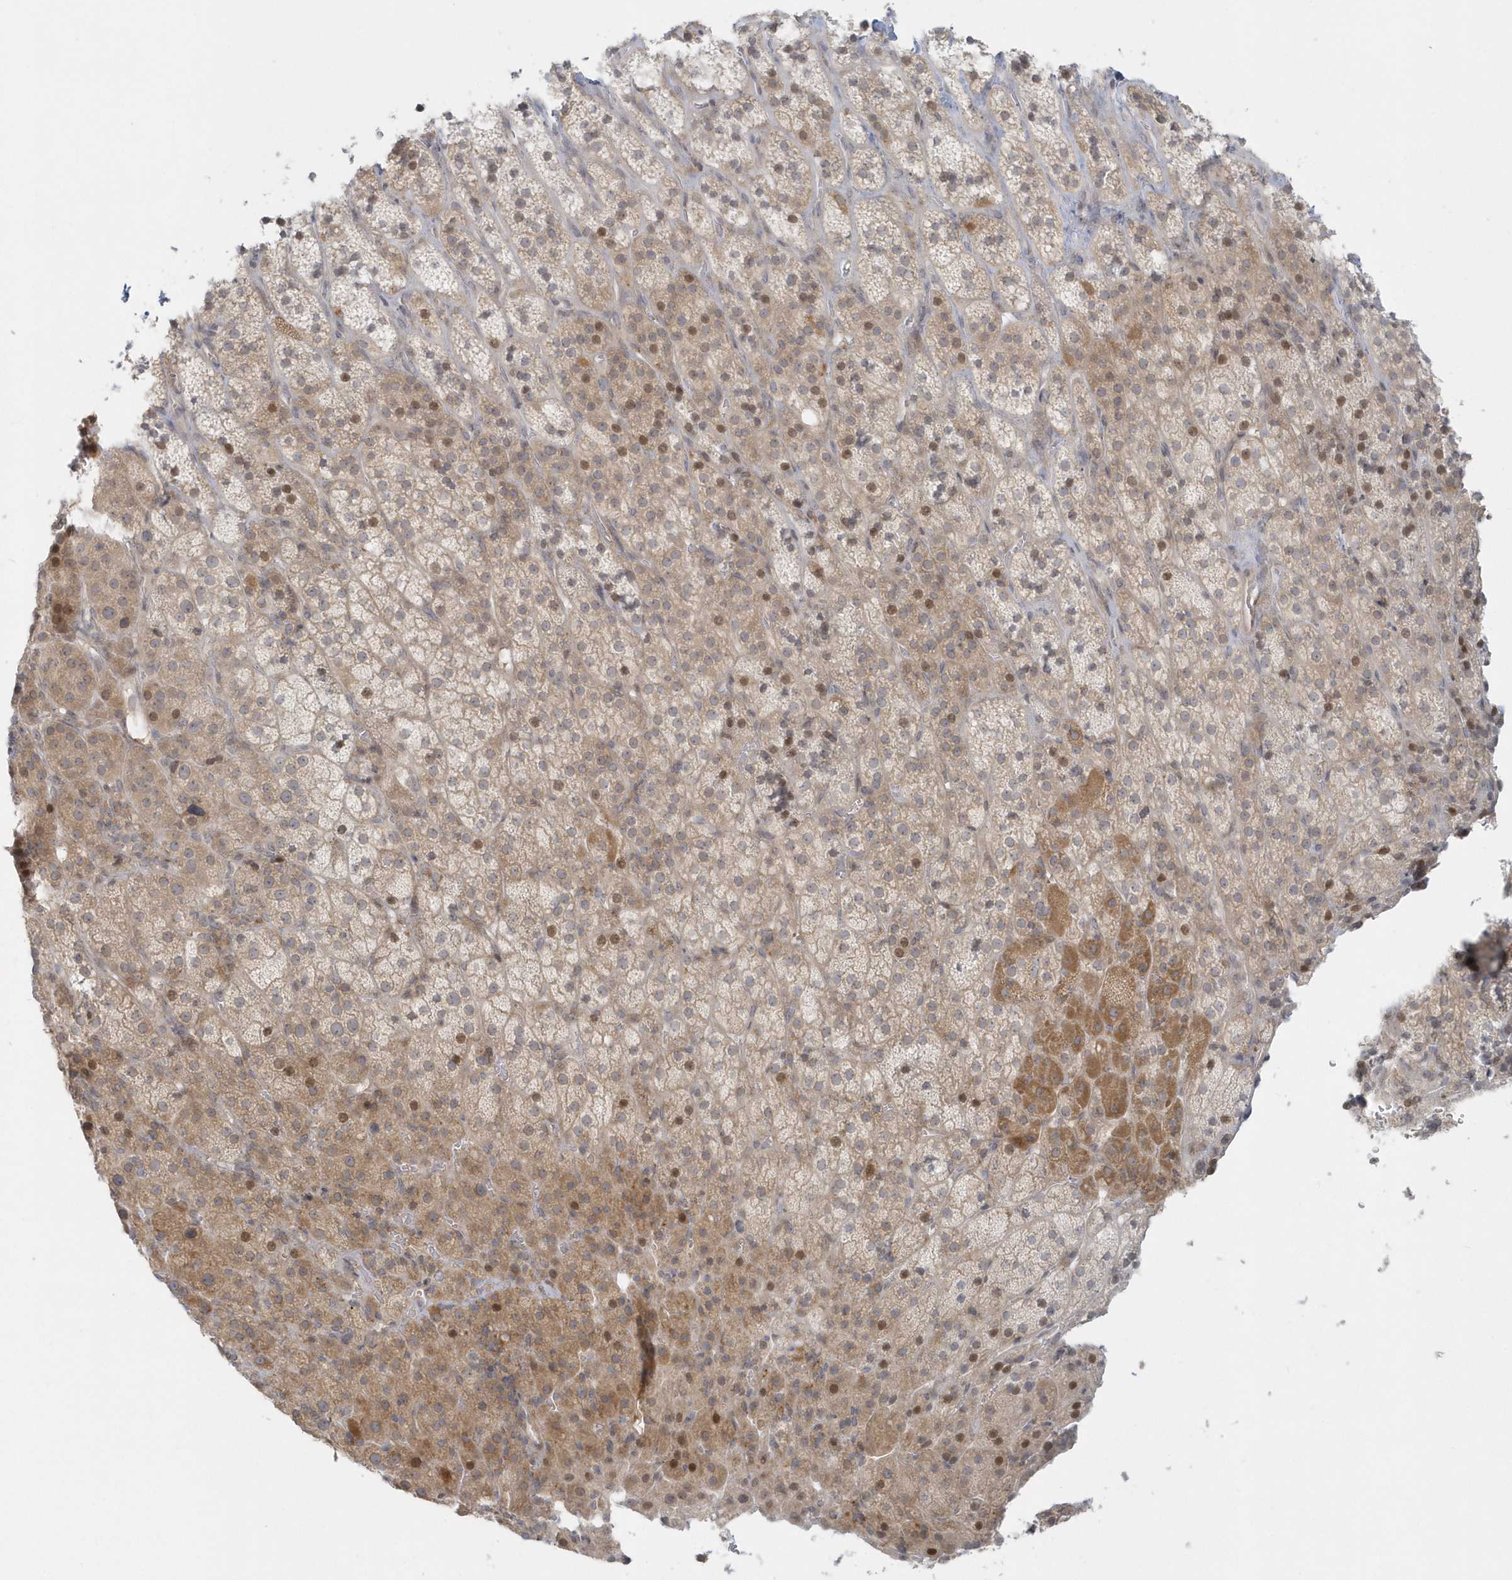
{"staining": {"intensity": "moderate", "quantity": "25%-75%", "location": "cytoplasmic/membranous,nuclear"}, "tissue": "adrenal gland", "cell_type": "Glandular cells", "image_type": "normal", "snomed": [{"axis": "morphology", "description": "Normal tissue, NOS"}, {"axis": "topography", "description": "Adrenal gland"}], "caption": "Immunohistochemical staining of normal human adrenal gland shows 25%-75% levels of moderate cytoplasmic/membranous,nuclear protein staining in approximately 25%-75% of glandular cells. The staining was performed using DAB, with brown indicating positive protein expression. Nuclei are stained blue with hematoxylin.", "gene": "BLTP3A", "patient": {"sex": "female", "age": 57}}